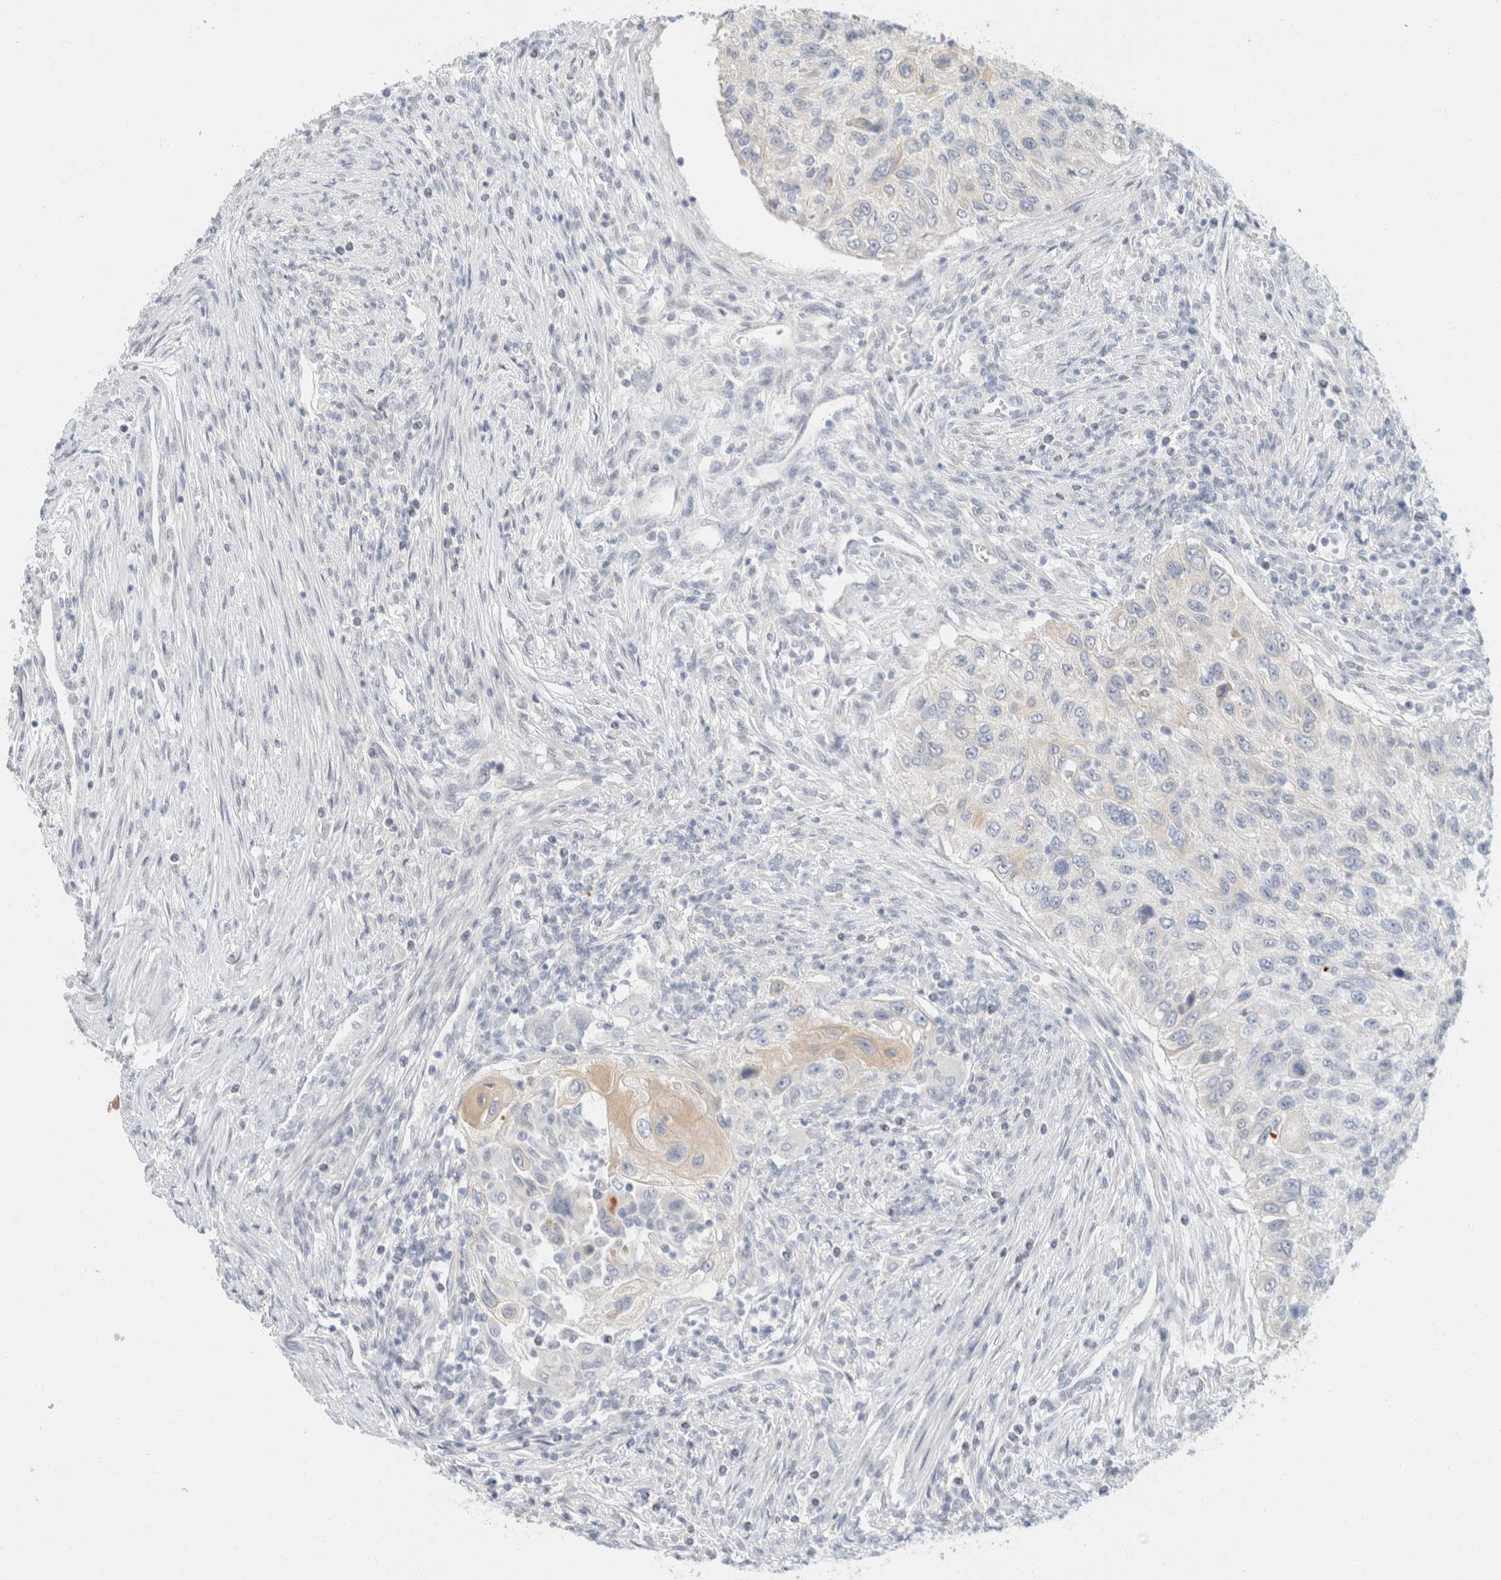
{"staining": {"intensity": "weak", "quantity": "<25%", "location": "cytoplasmic/membranous"}, "tissue": "urothelial cancer", "cell_type": "Tumor cells", "image_type": "cancer", "snomed": [{"axis": "morphology", "description": "Urothelial carcinoma, High grade"}, {"axis": "topography", "description": "Urinary bladder"}], "caption": "Immunohistochemistry photomicrograph of neoplastic tissue: human urothelial cancer stained with DAB displays no significant protein expression in tumor cells.", "gene": "KRT20", "patient": {"sex": "female", "age": 60}}